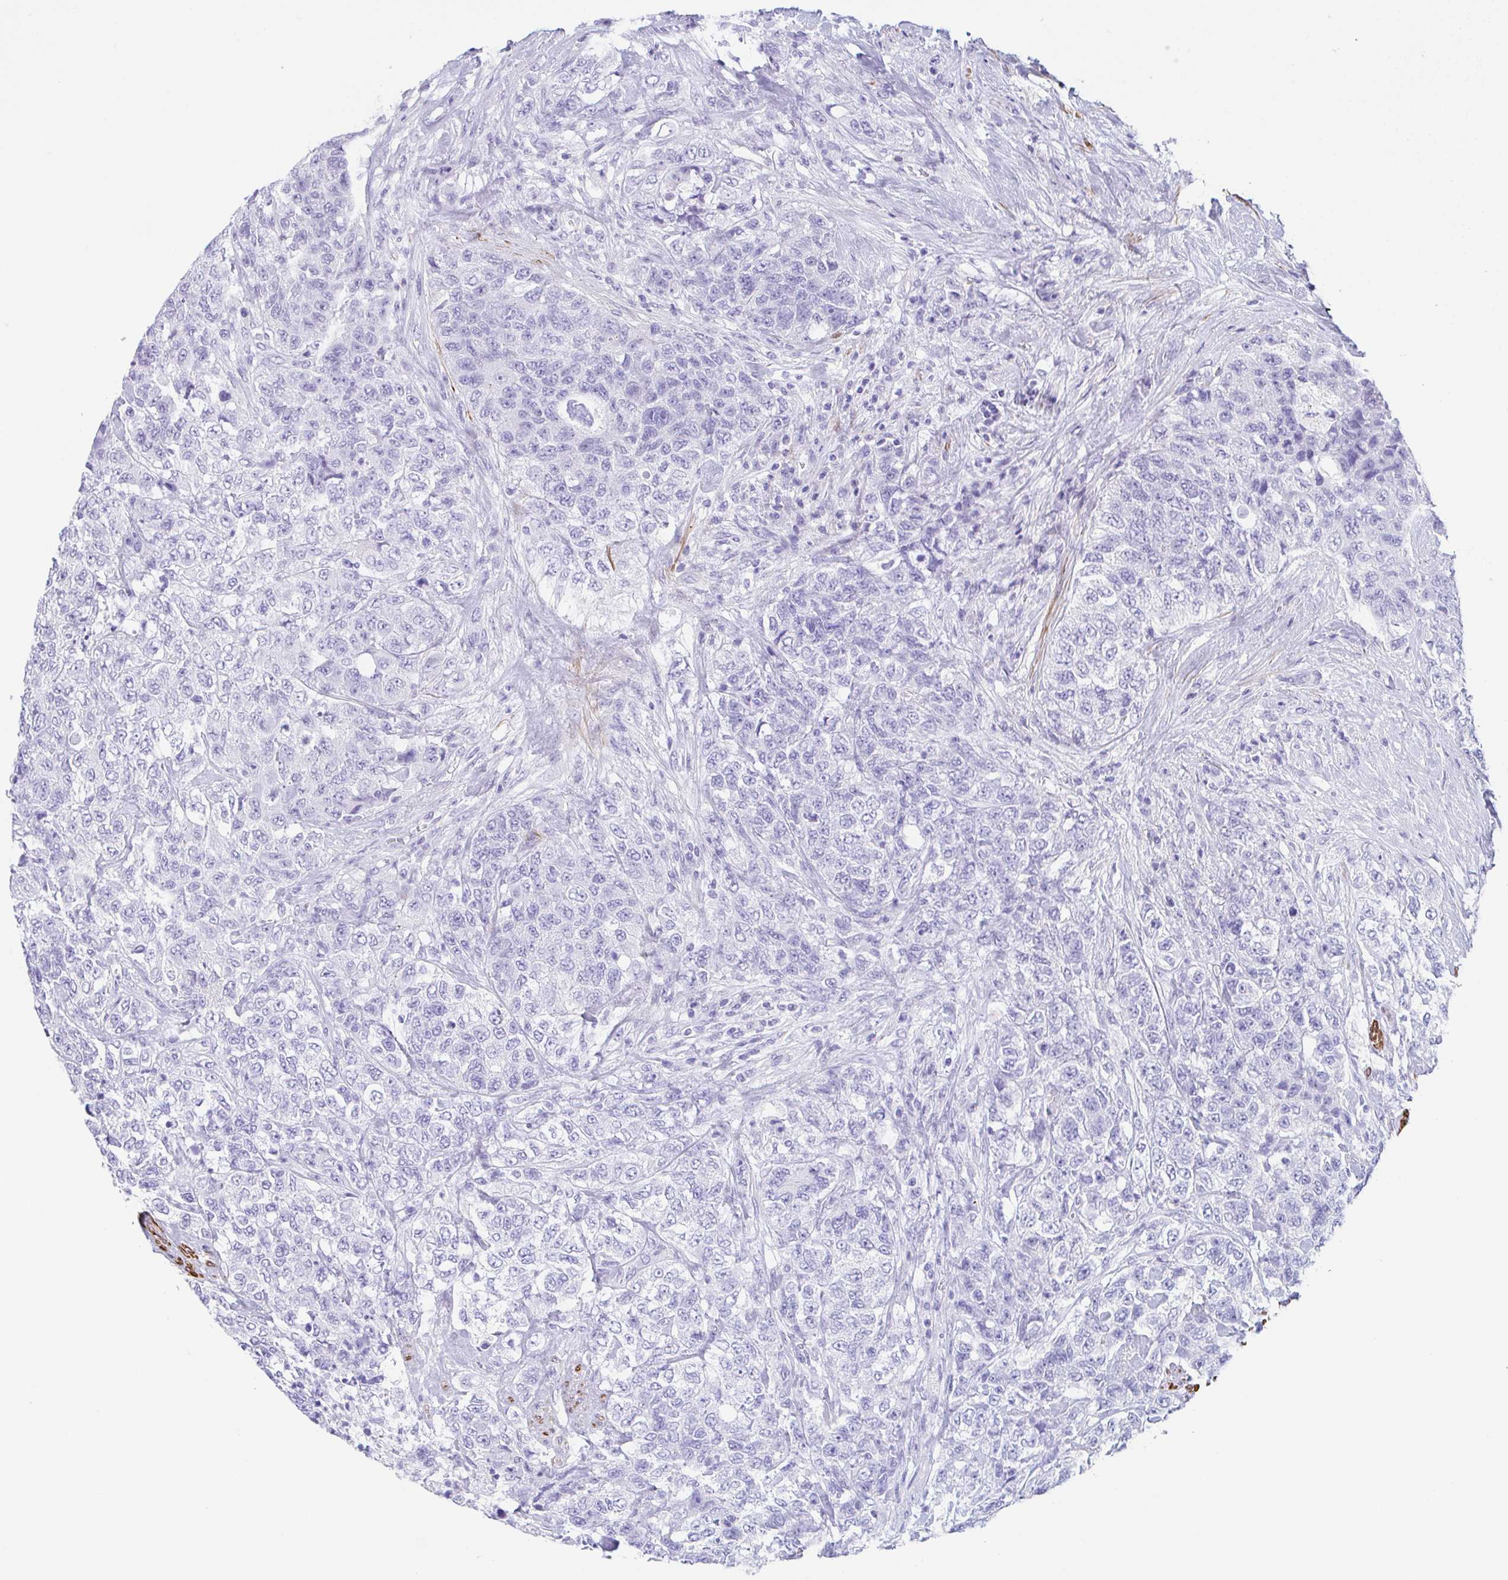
{"staining": {"intensity": "negative", "quantity": "none", "location": "none"}, "tissue": "urothelial cancer", "cell_type": "Tumor cells", "image_type": "cancer", "snomed": [{"axis": "morphology", "description": "Urothelial carcinoma, High grade"}, {"axis": "topography", "description": "Urinary bladder"}], "caption": "DAB immunohistochemical staining of human urothelial cancer demonstrates no significant positivity in tumor cells.", "gene": "TAS2R41", "patient": {"sex": "female", "age": 78}}